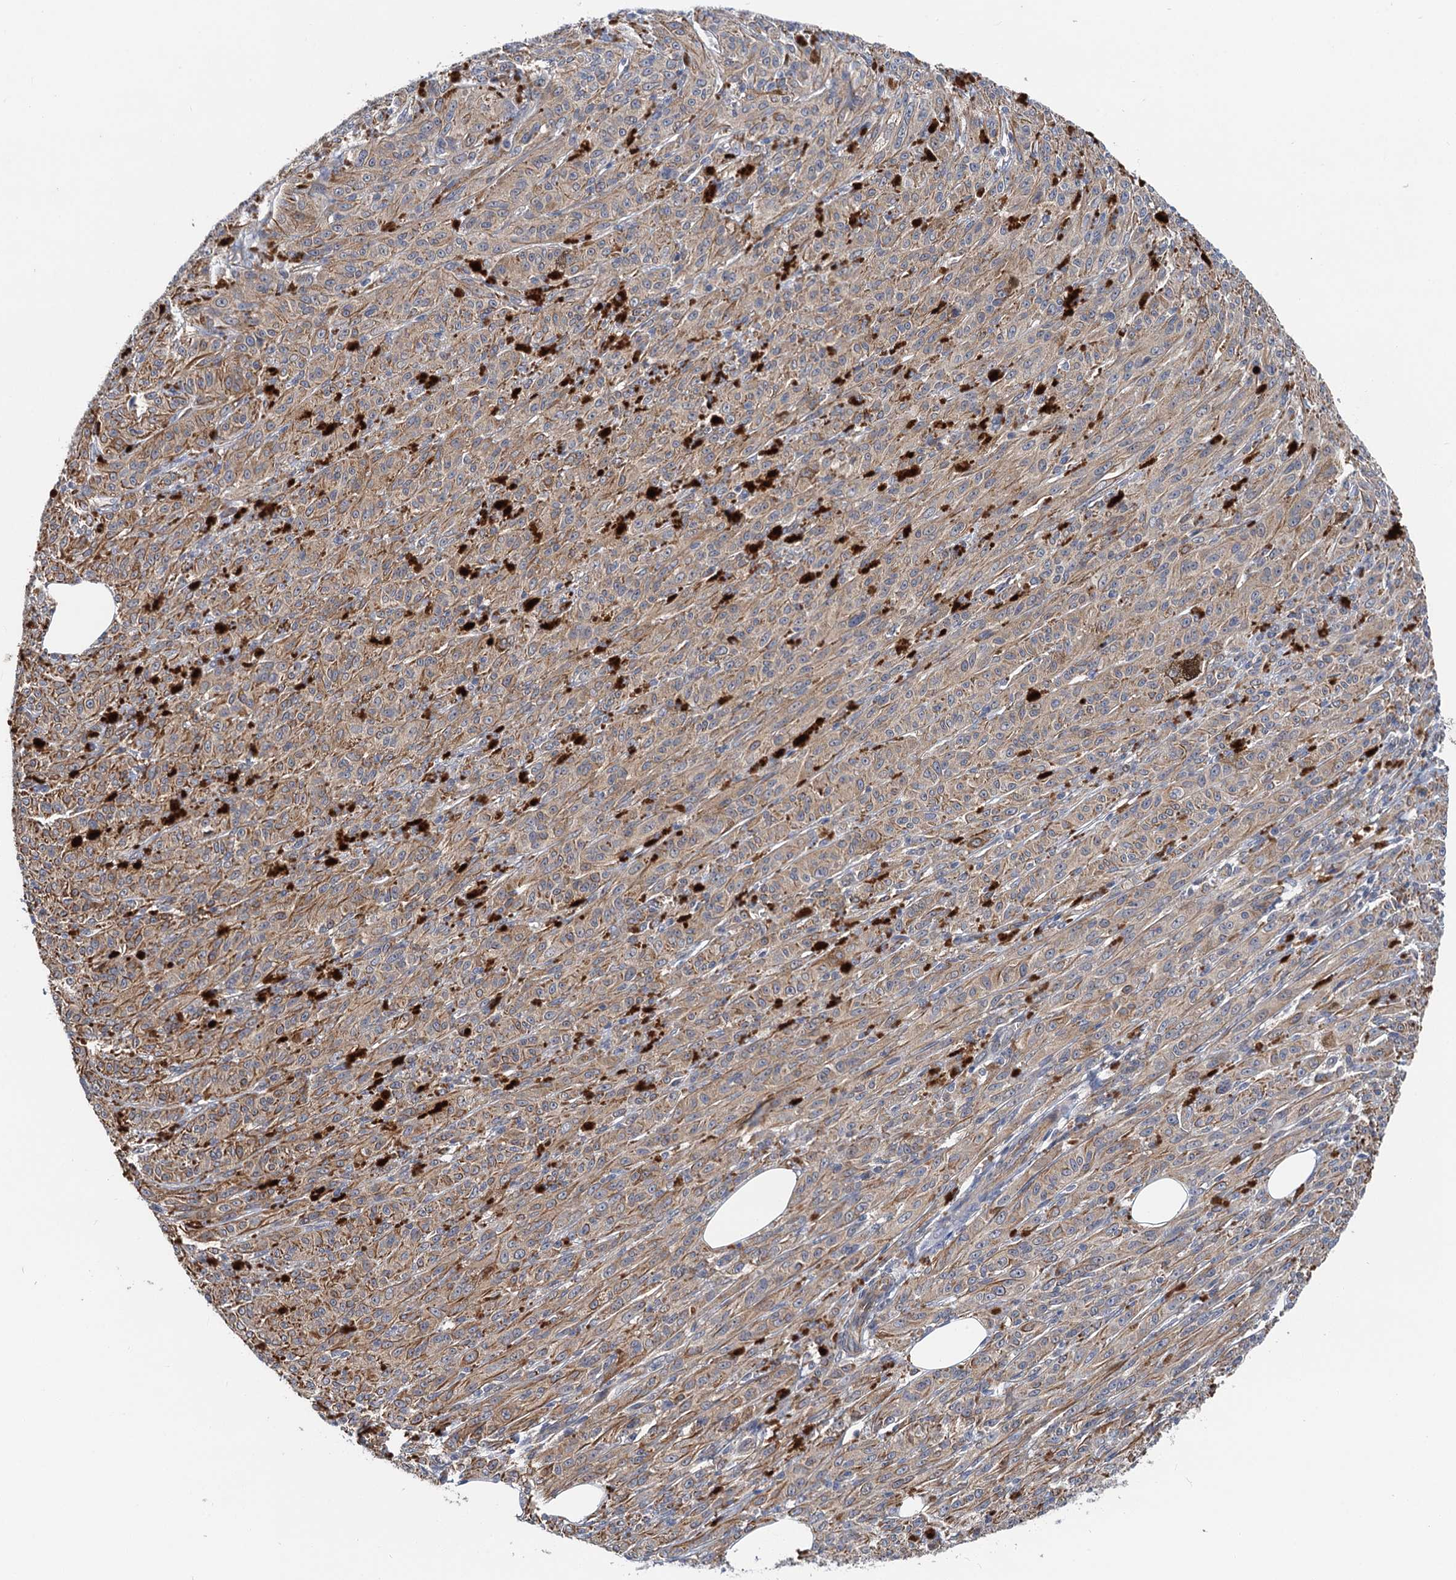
{"staining": {"intensity": "weak", "quantity": "25%-75%", "location": "cytoplasmic/membranous"}, "tissue": "melanoma", "cell_type": "Tumor cells", "image_type": "cancer", "snomed": [{"axis": "morphology", "description": "Malignant melanoma, NOS"}, {"axis": "topography", "description": "Skin"}], "caption": "A high-resolution photomicrograph shows immunohistochemistry staining of melanoma, which shows weak cytoplasmic/membranous positivity in approximately 25%-75% of tumor cells.", "gene": "PJA2", "patient": {"sex": "female", "age": 52}}